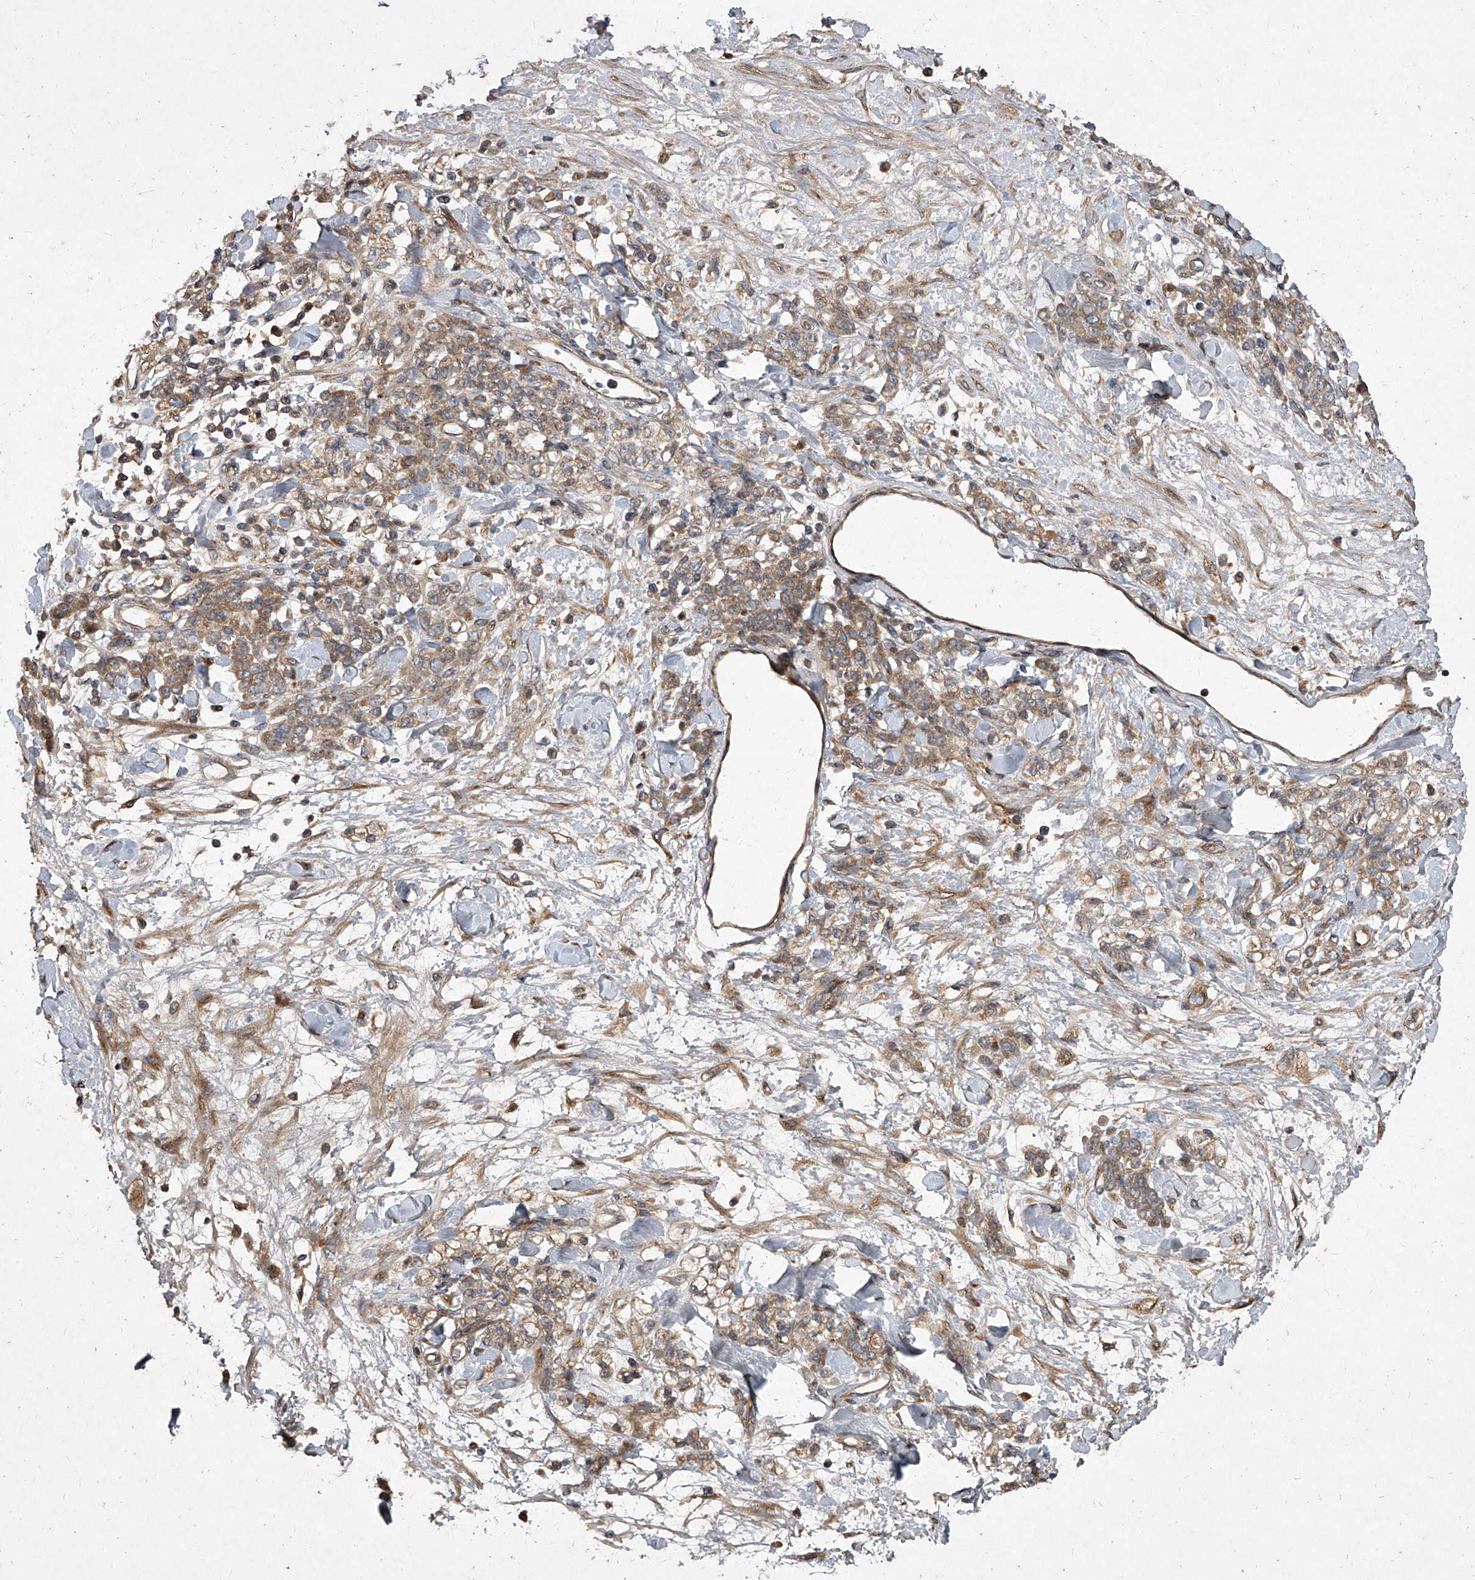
{"staining": {"intensity": "moderate", "quantity": ">75%", "location": "cytoplasmic/membranous"}, "tissue": "stomach cancer", "cell_type": "Tumor cells", "image_type": "cancer", "snomed": [{"axis": "morphology", "description": "Normal tissue, NOS"}, {"axis": "morphology", "description": "Adenocarcinoma, NOS"}, {"axis": "topography", "description": "Stomach"}], "caption": "Protein expression analysis of stomach adenocarcinoma displays moderate cytoplasmic/membranous positivity in approximately >75% of tumor cells.", "gene": "EVA1C", "patient": {"sex": "male", "age": 82}}